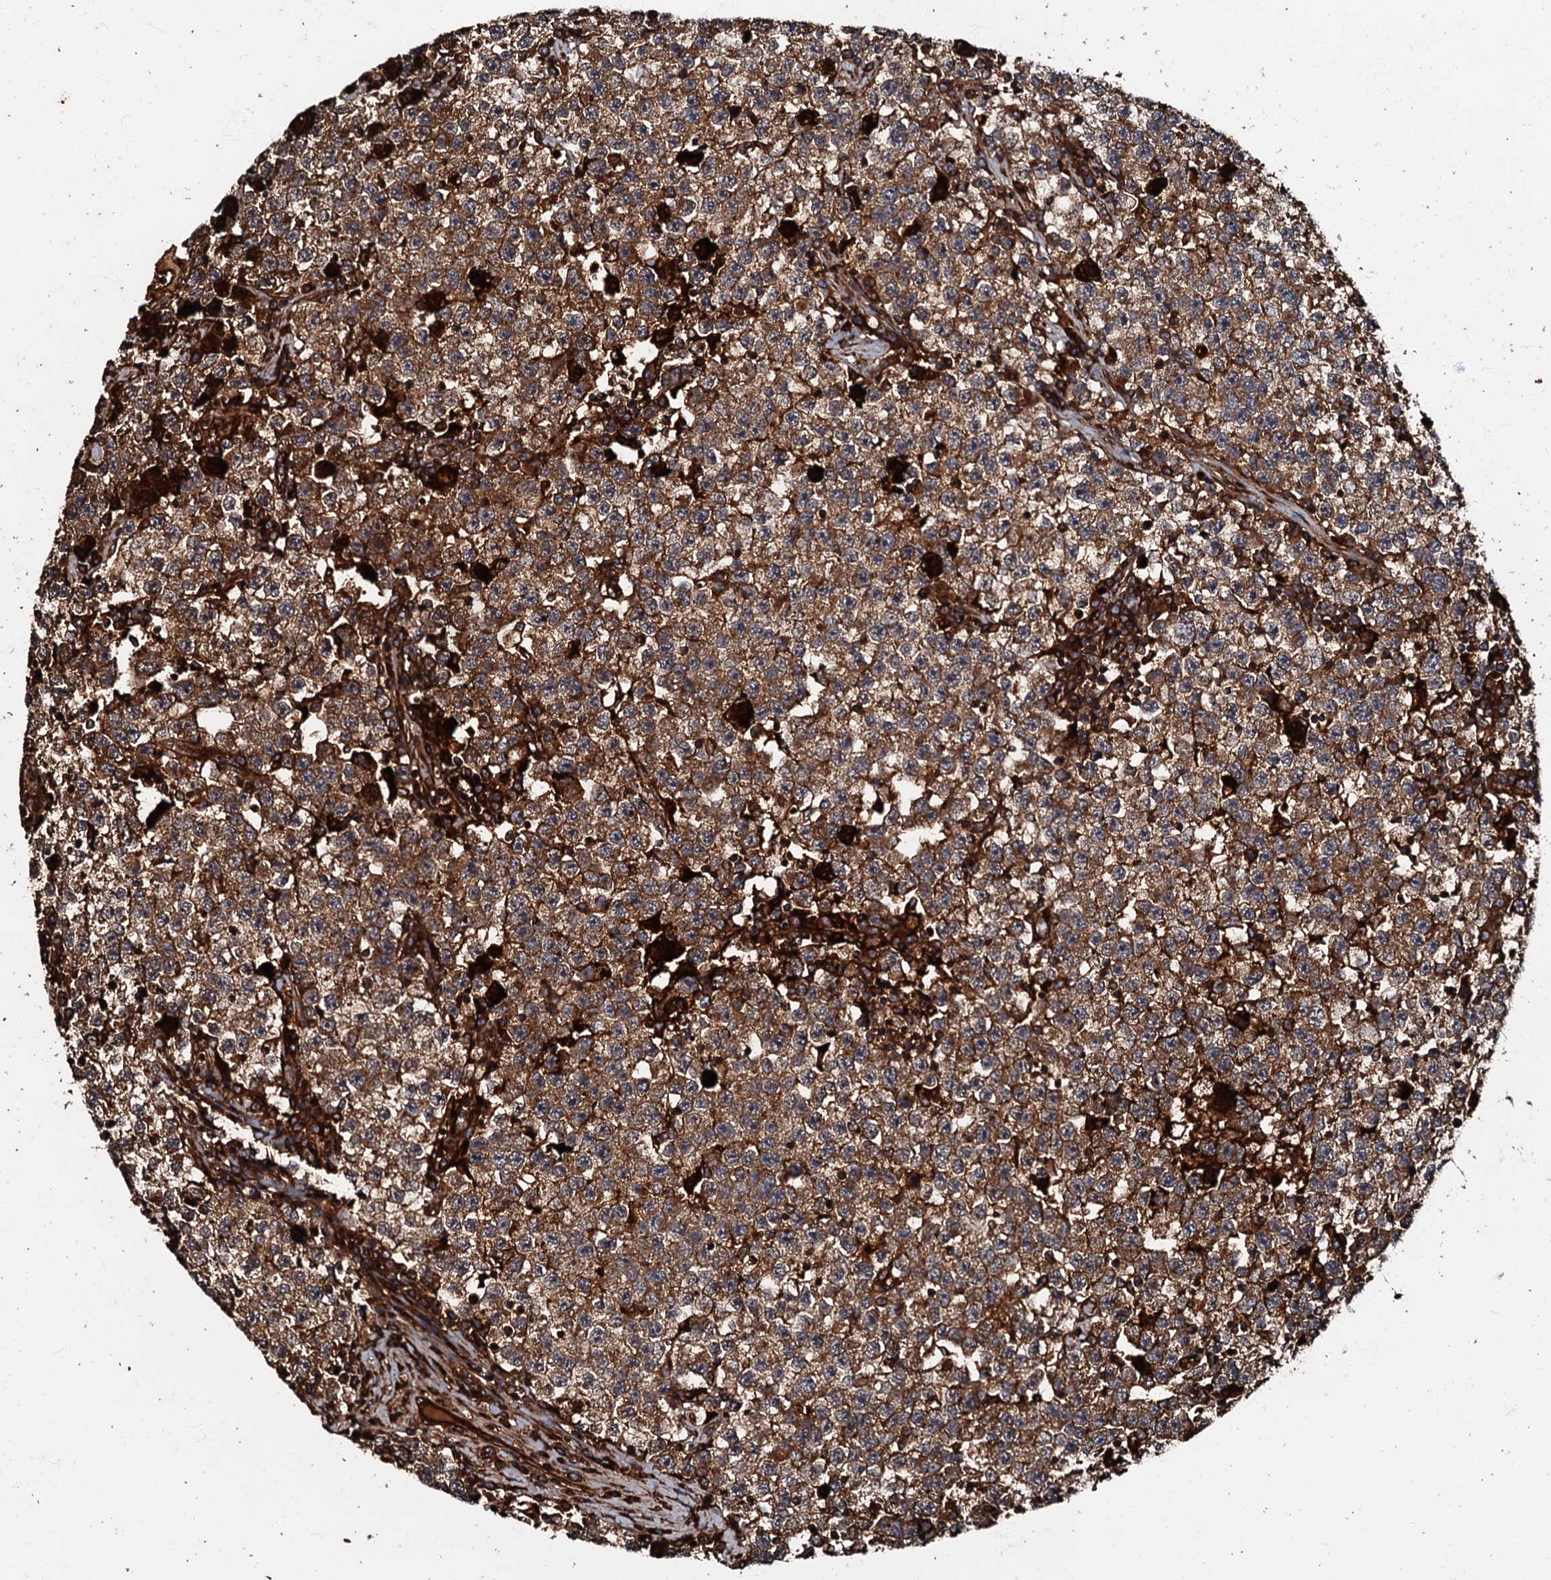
{"staining": {"intensity": "moderate", "quantity": ">75%", "location": "cytoplasmic/membranous"}, "tissue": "testis cancer", "cell_type": "Tumor cells", "image_type": "cancer", "snomed": [{"axis": "morphology", "description": "Seminoma, NOS"}, {"axis": "topography", "description": "Testis"}], "caption": "Immunohistochemical staining of human seminoma (testis) displays medium levels of moderate cytoplasmic/membranous expression in about >75% of tumor cells.", "gene": "BLOC1S6", "patient": {"sex": "male", "age": 22}}